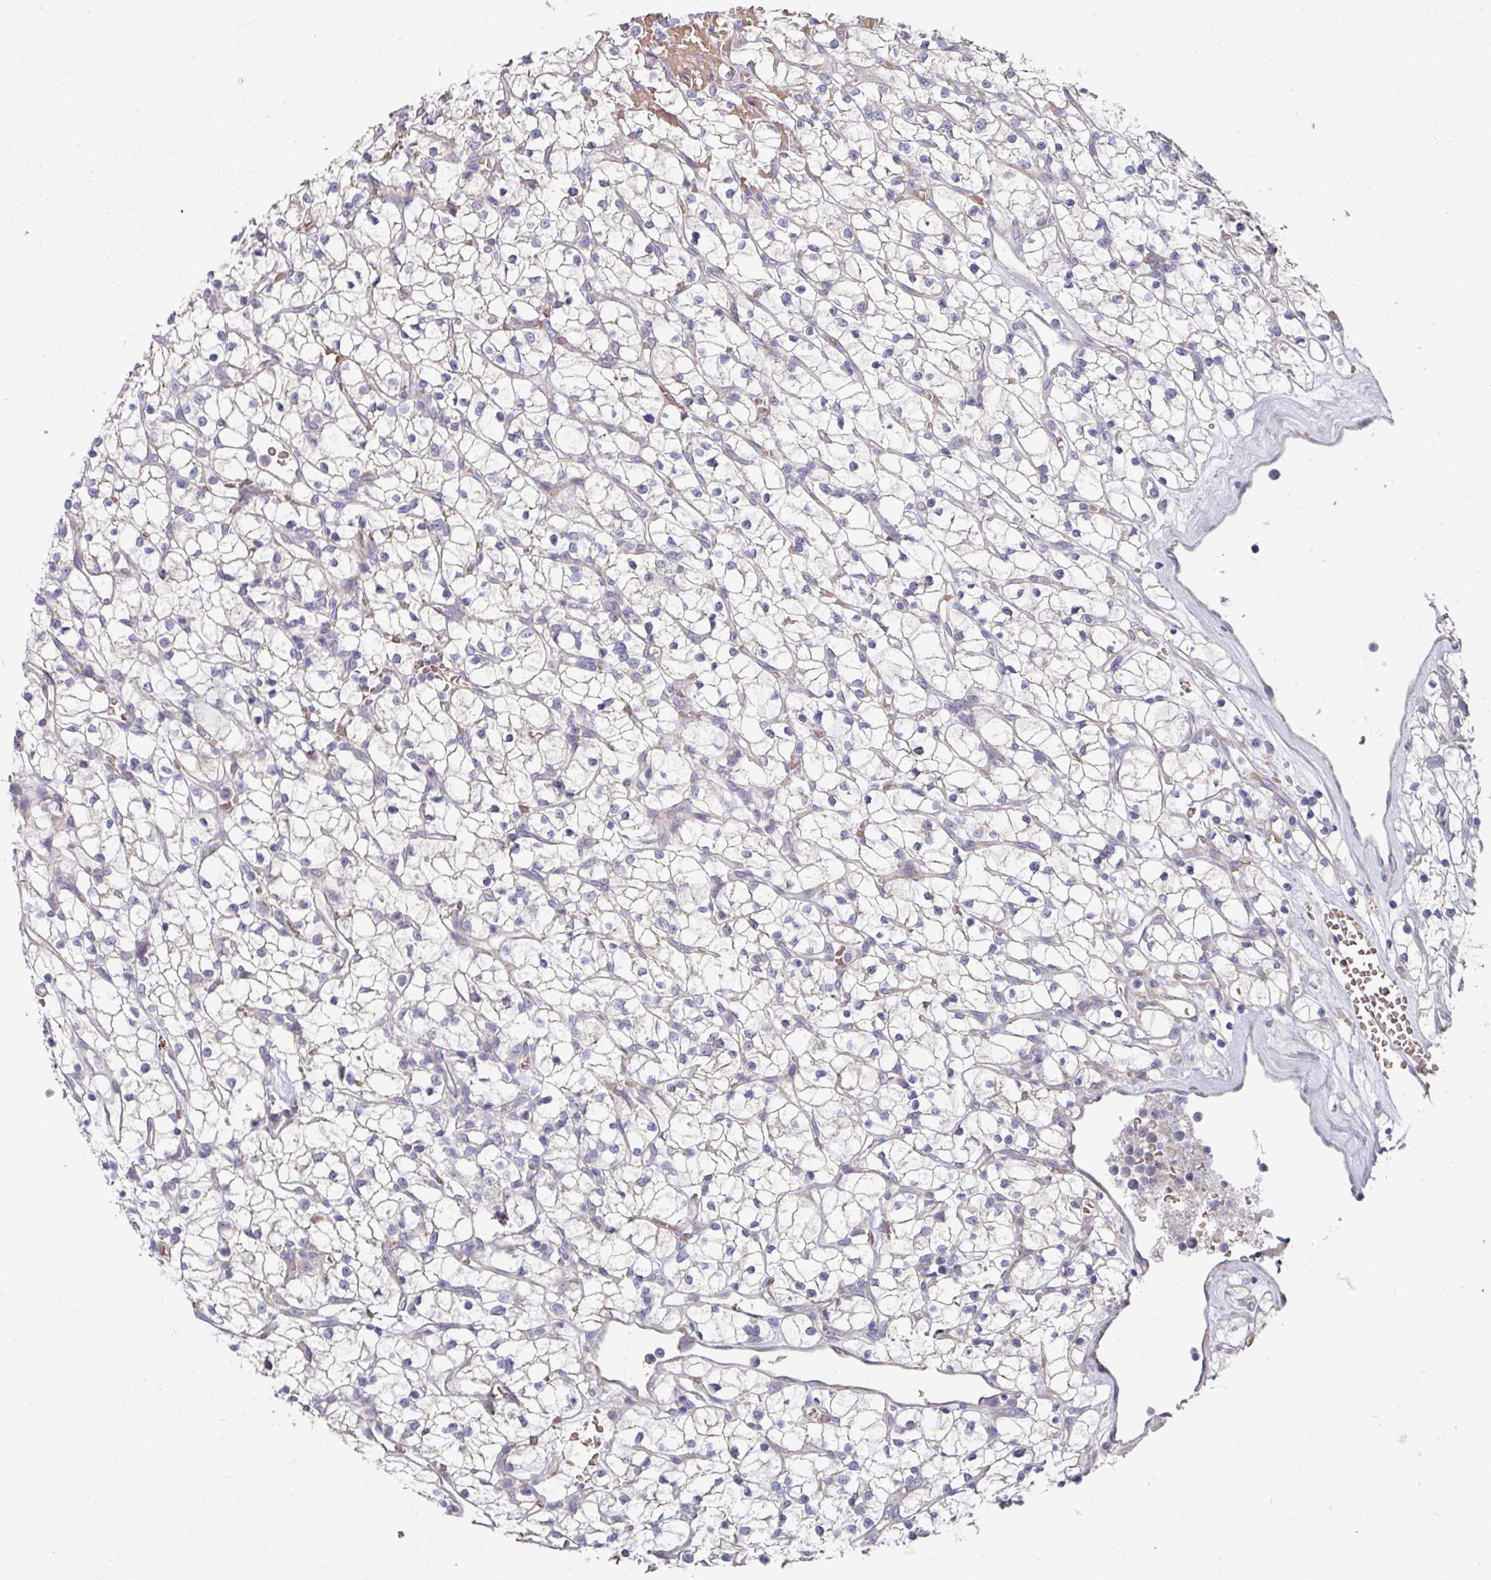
{"staining": {"intensity": "negative", "quantity": "none", "location": "none"}, "tissue": "renal cancer", "cell_type": "Tumor cells", "image_type": "cancer", "snomed": [{"axis": "morphology", "description": "Adenocarcinoma, NOS"}, {"axis": "topography", "description": "Kidney"}], "caption": "The micrograph exhibits no staining of tumor cells in renal cancer. (DAB (3,3'-diaminobenzidine) immunohistochemistry with hematoxylin counter stain).", "gene": "PYROXD2", "patient": {"sex": "female", "age": 64}}